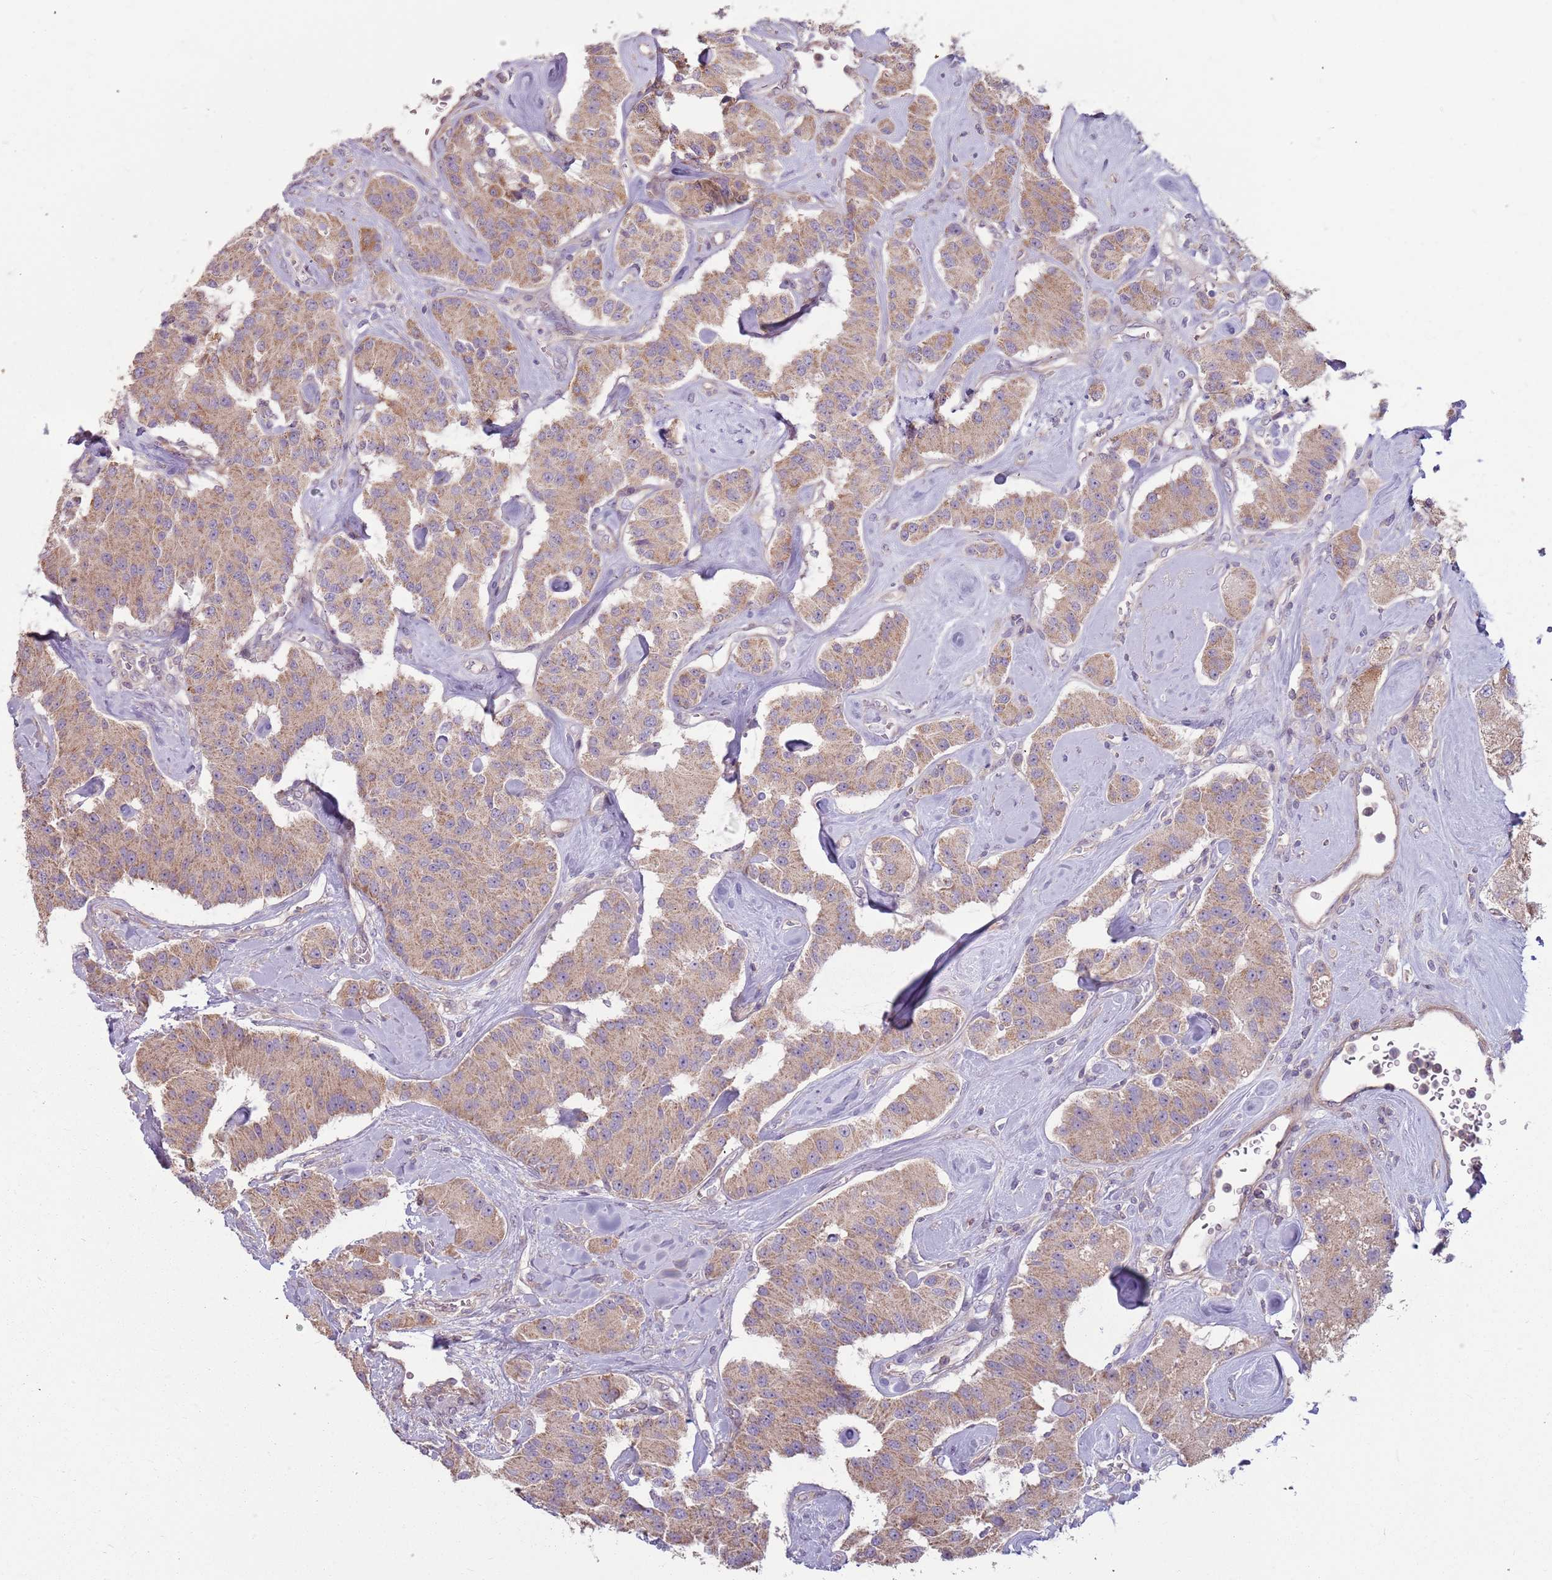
{"staining": {"intensity": "moderate", "quantity": ">75%", "location": "cytoplasmic/membranous"}, "tissue": "carcinoid", "cell_type": "Tumor cells", "image_type": "cancer", "snomed": [{"axis": "morphology", "description": "Carcinoid, malignant, NOS"}, {"axis": "topography", "description": "Pancreas"}], "caption": "There is medium levels of moderate cytoplasmic/membranous staining in tumor cells of carcinoid, as demonstrated by immunohistochemical staining (brown color).", "gene": "RPL21", "patient": {"sex": "male", "age": 41}}